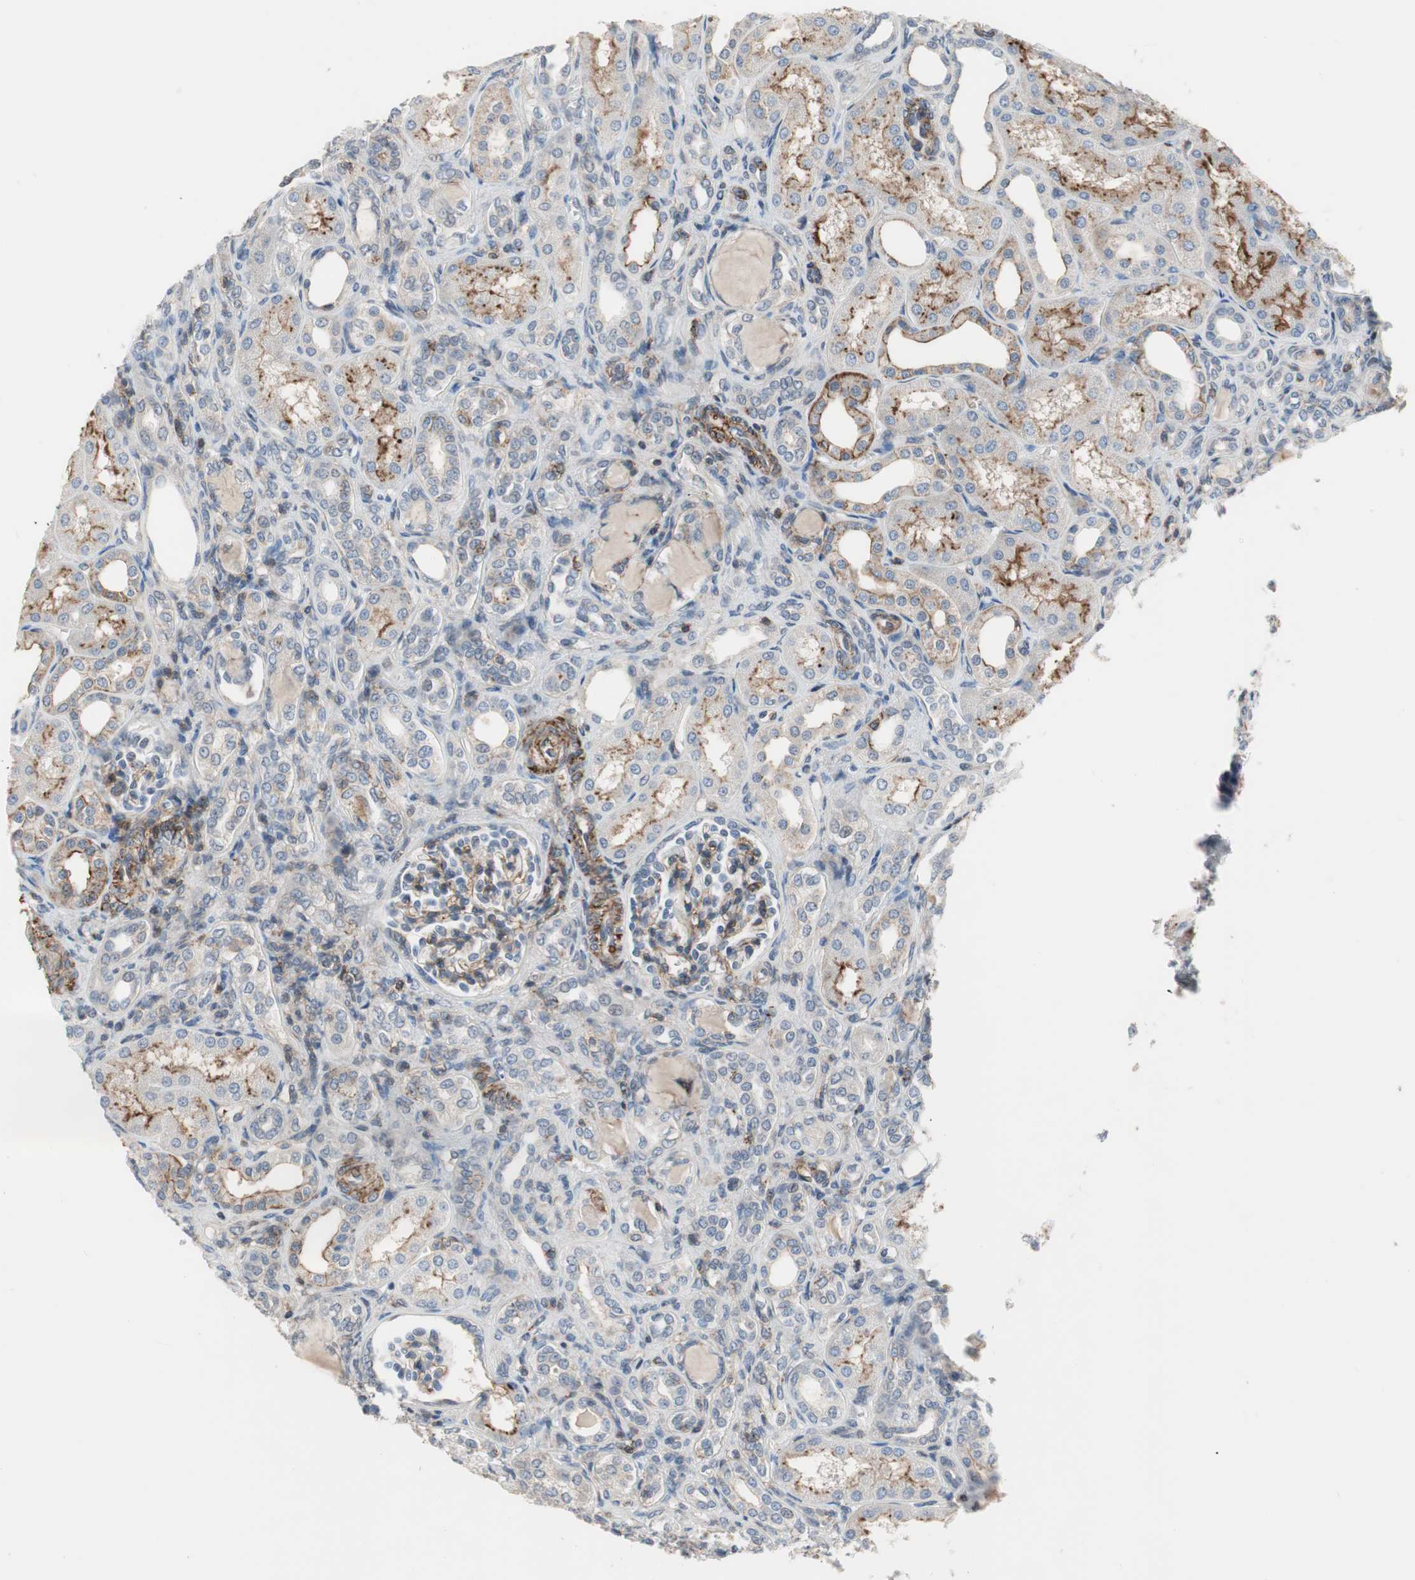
{"staining": {"intensity": "weak", "quantity": "<25%", "location": "cytoplasmic/membranous"}, "tissue": "kidney", "cell_type": "Cells in glomeruli", "image_type": "normal", "snomed": [{"axis": "morphology", "description": "Normal tissue, NOS"}, {"axis": "topography", "description": "Kidney"}], "caption": "This is a histopathology image of immunohistochemistry staining of normal kidney, which shows no expression in cells in glomeruli.", "gene": "GRHL1", "patient": {"sex": "male", "age": 7}}